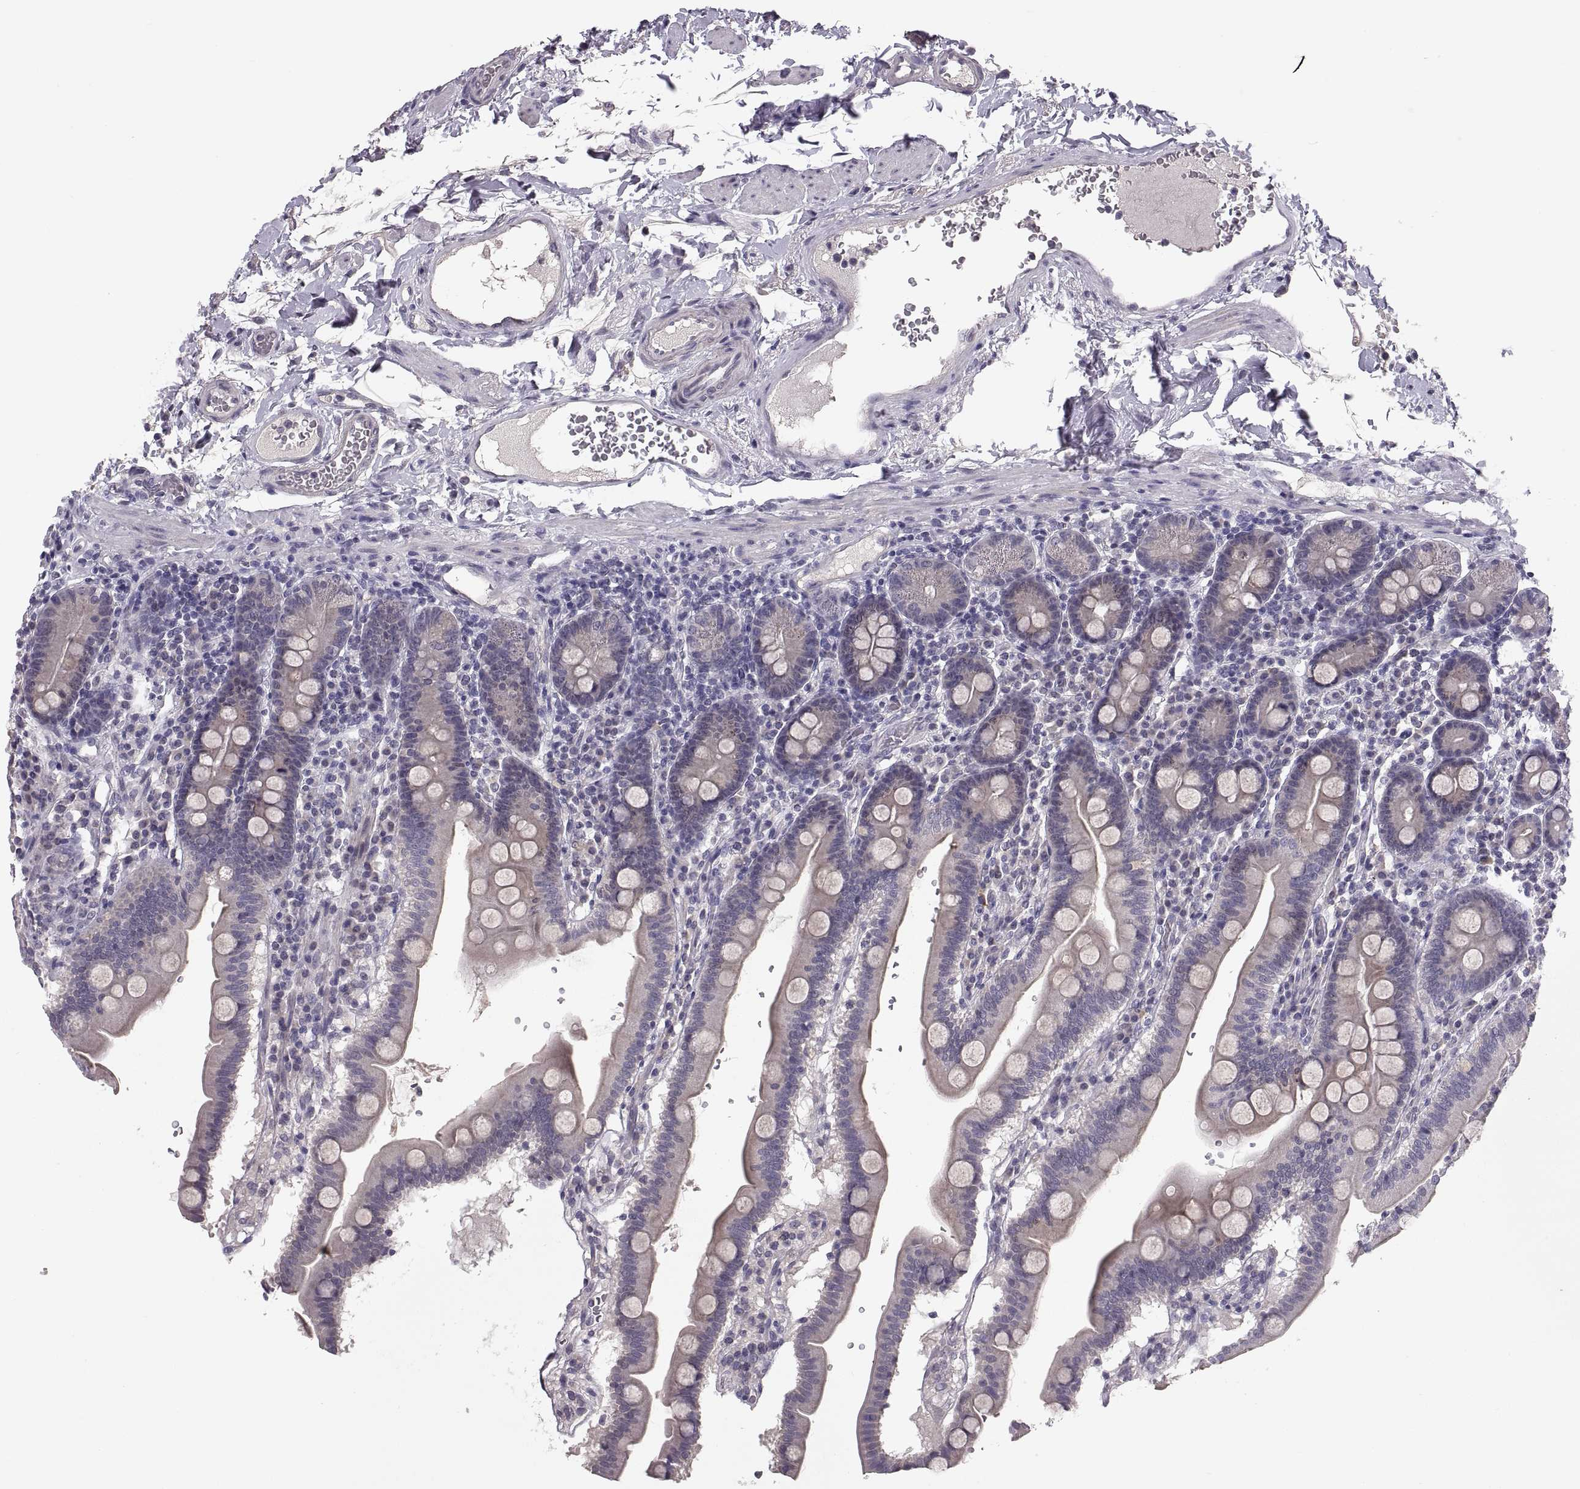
{"staining": {"intensity": "weak", "quantity": "25%-75%", "location": "cytoplasmic/membranous"}, "tissue": "duodenum", "cell_type": "Glandular cells", "image_type": "normal", "snomed": [{"axis": "morphology", "description": "Normal tissue, NOS"}, {"axis": "topography", "description": "Duodenum"}], "caption": "Duodenum stained with immunohistochemistry reveals weak cytoplasmic/membranous positivity in about 25%-75% of glandular cells.", "gene": "PAX2", "patient": {"sex": "male", "age": 59}}